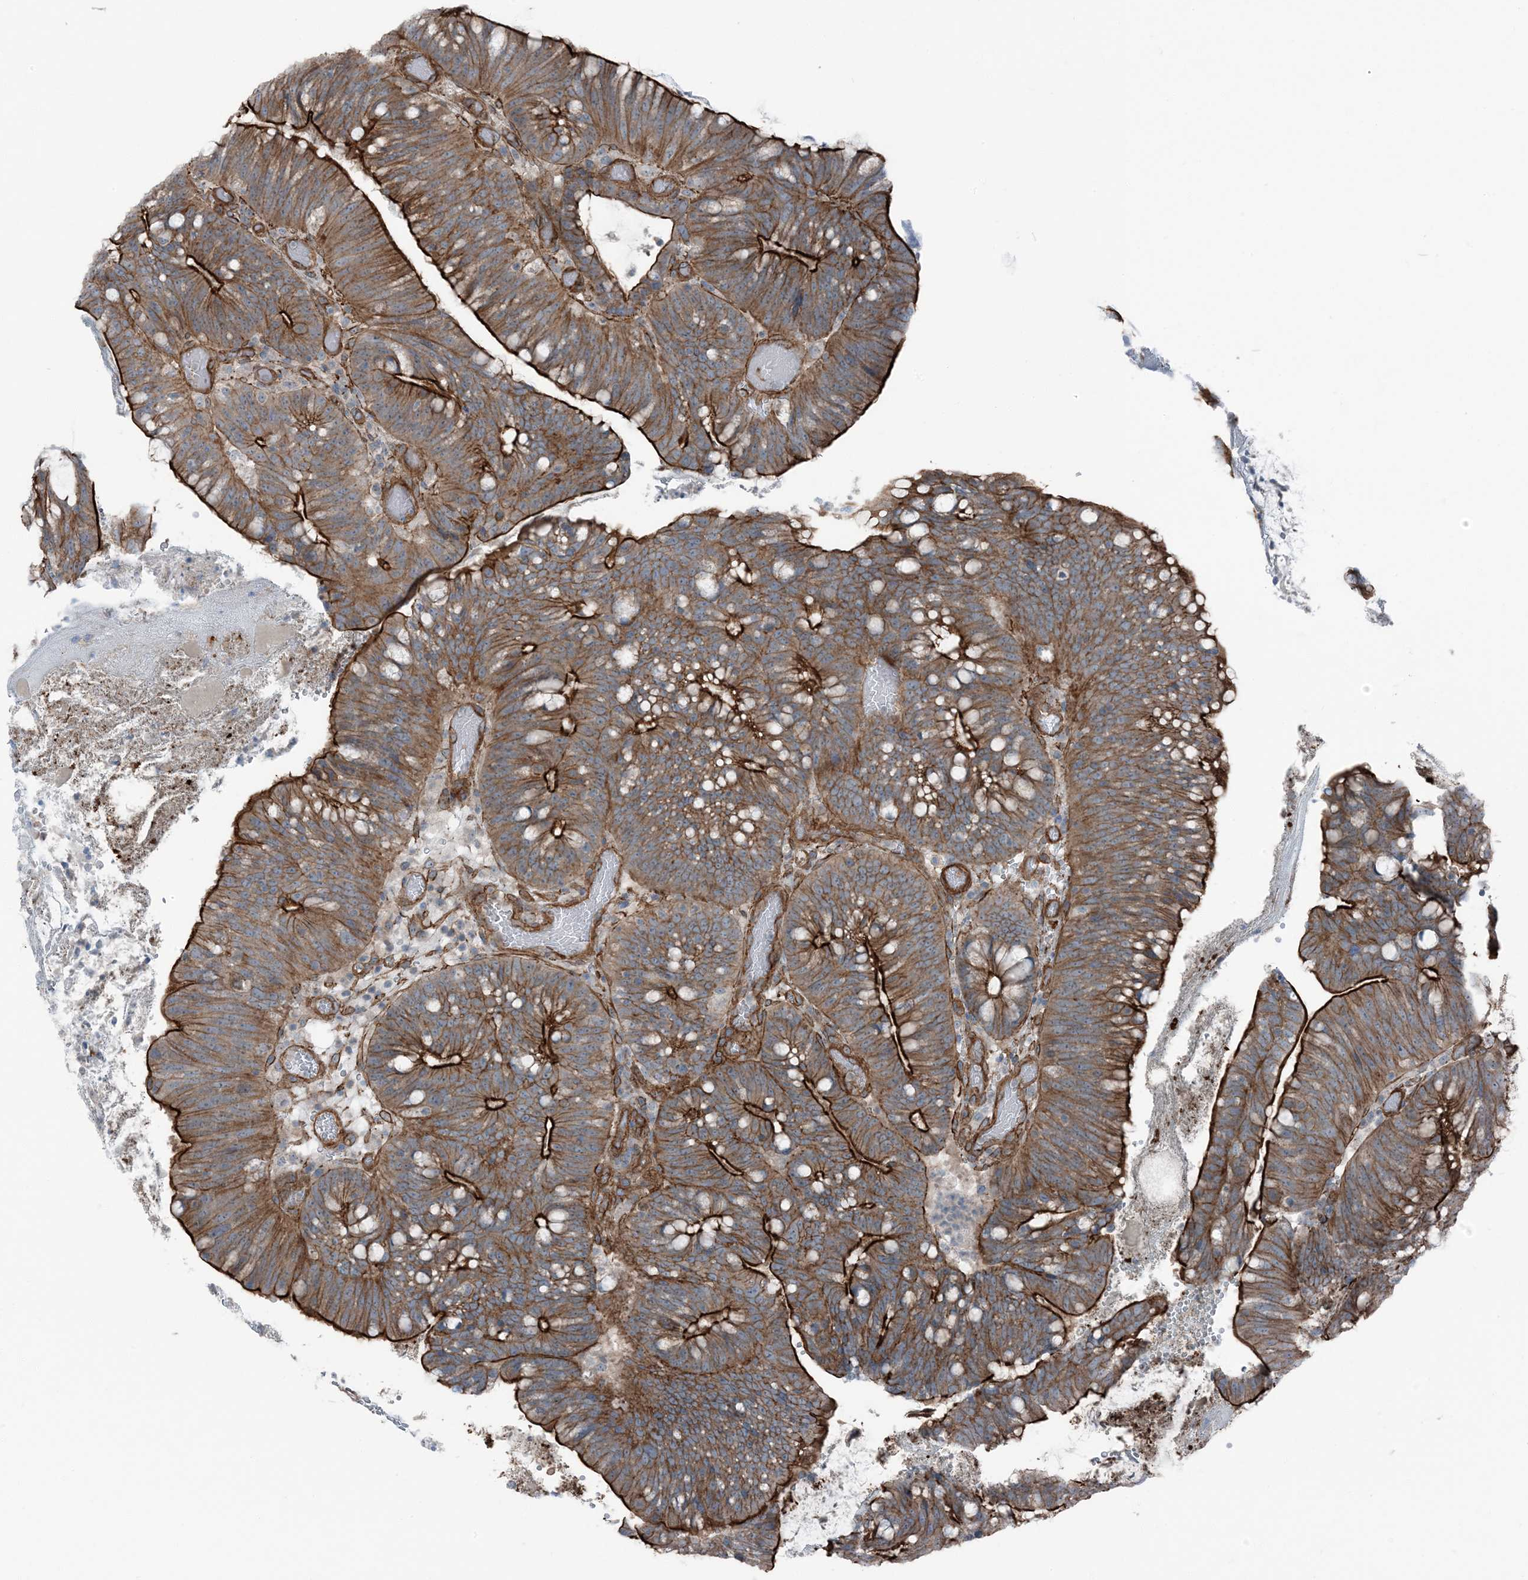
{"staining": {"intensity": "strong", "quantity": ">75%", "location": "cytoplasmic/membranous"}, "tissue": "colorectal cancer", "cell_type": "Tumor cells", "image_type": "cancer", "snomed": [{"axis": "morphology", "description": "Adenocarcinoma, NOS"}, {"axis": "topography", "description": "Colon"}], "caption": "This histopathology image exhibits immunohistochemistry staining of human colorectal cancer (adenocarcinoma), with high strong cytoplasmic/membranous staining in approximately >75% of tumor cells.", "gene": "ZFP90", "patient": {"sex": "female", "age": 66}}